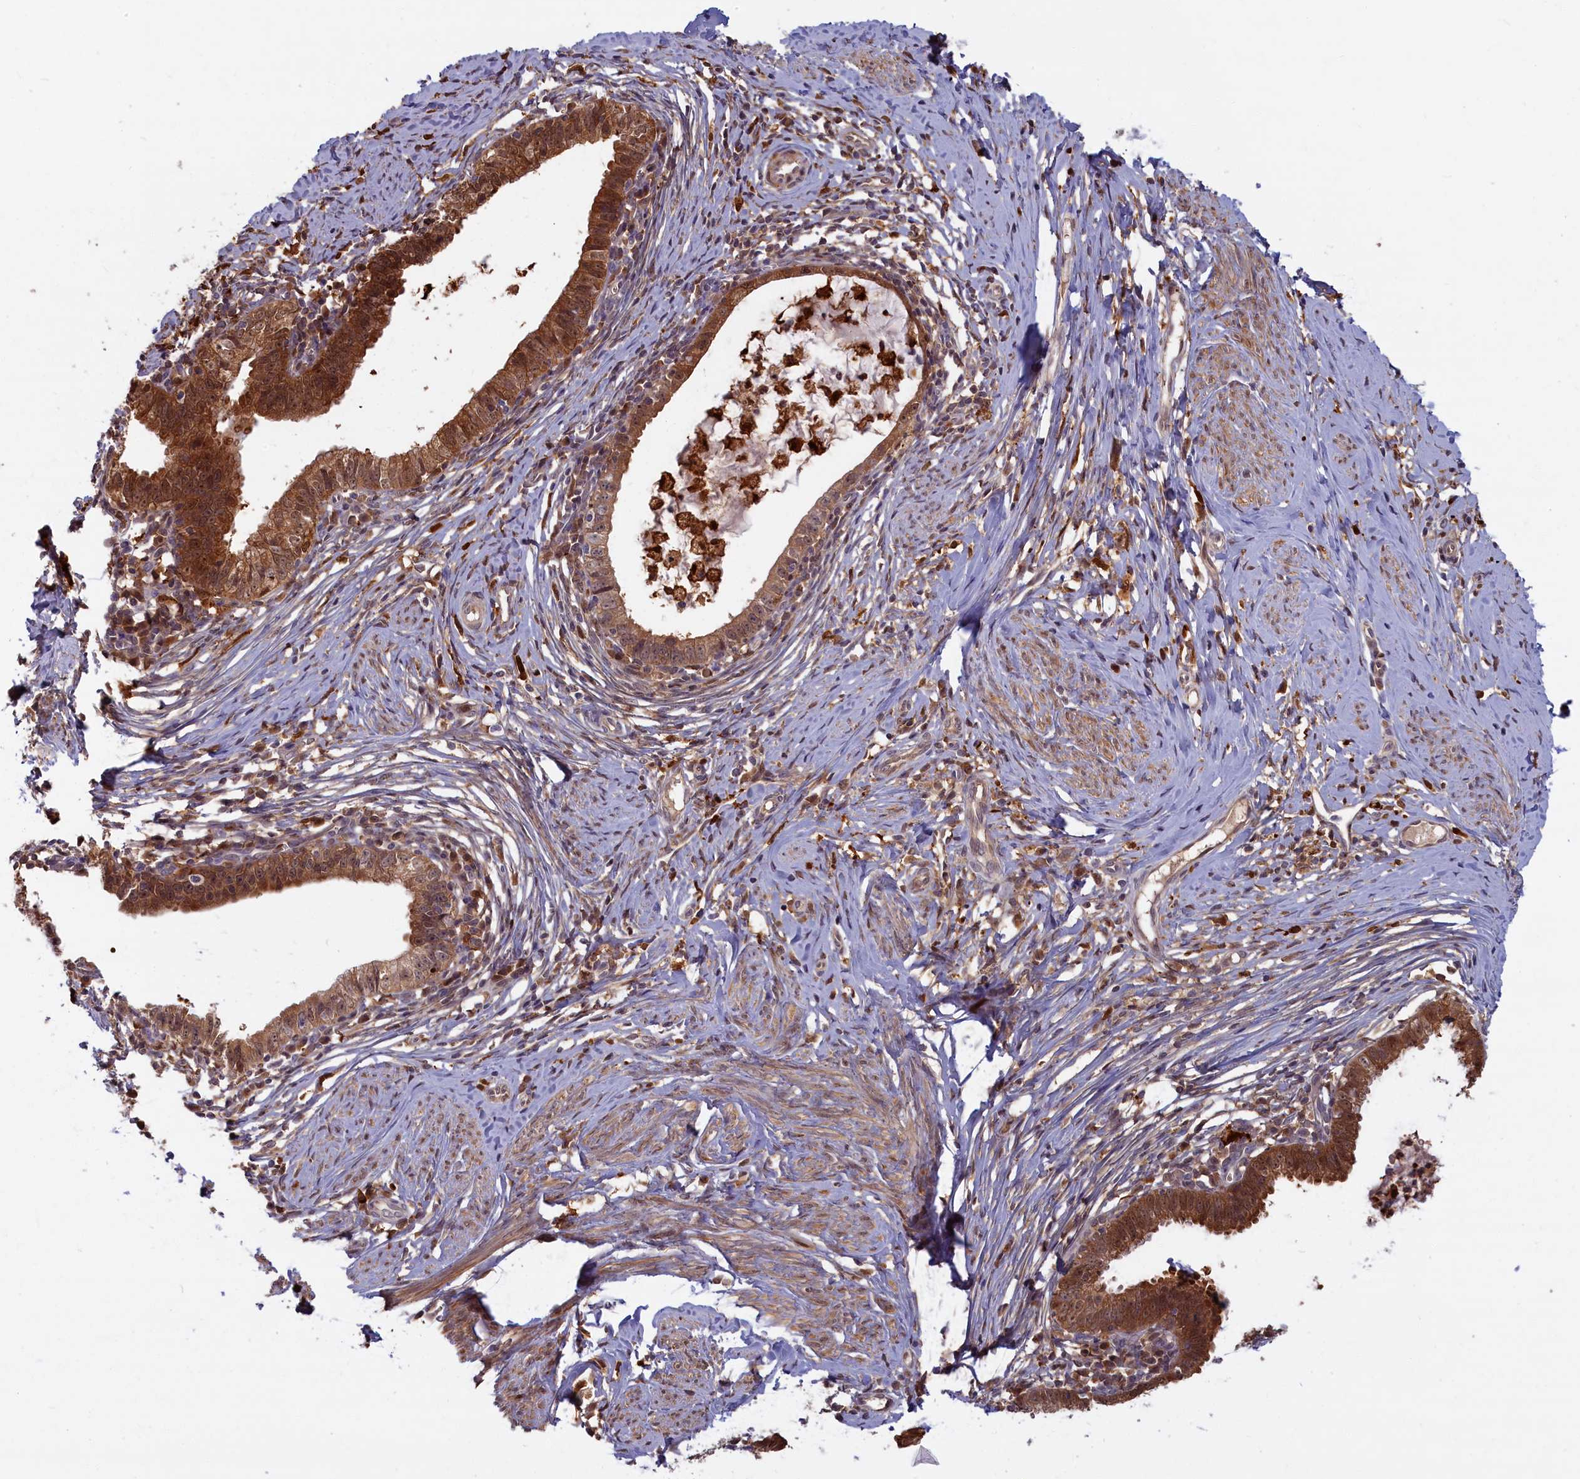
{"staining": {"intensity": "moderate", "quantity": ">75%", "location": "cytoplasmic/membranous,nuclear"}, "tissue": "cervical cancer", "cell_type": "Tumor cells", "image_type": "cancer", "snomed": [{"axis": "morphology", "description": "Adenocarcinoma, NOS"}, {"axis": "topography", "description": "Cervix"}], "caption": "Approximately >75% of tumor cells in cervical cancer (adenocarcinoma) exhibit moderate cytoplasmic/membranous and nuclear protein positivity as visualized by brown immunohistochemical staining.", "gene": "BLVRB", "patient": {"sex": "female", "age": 36}}